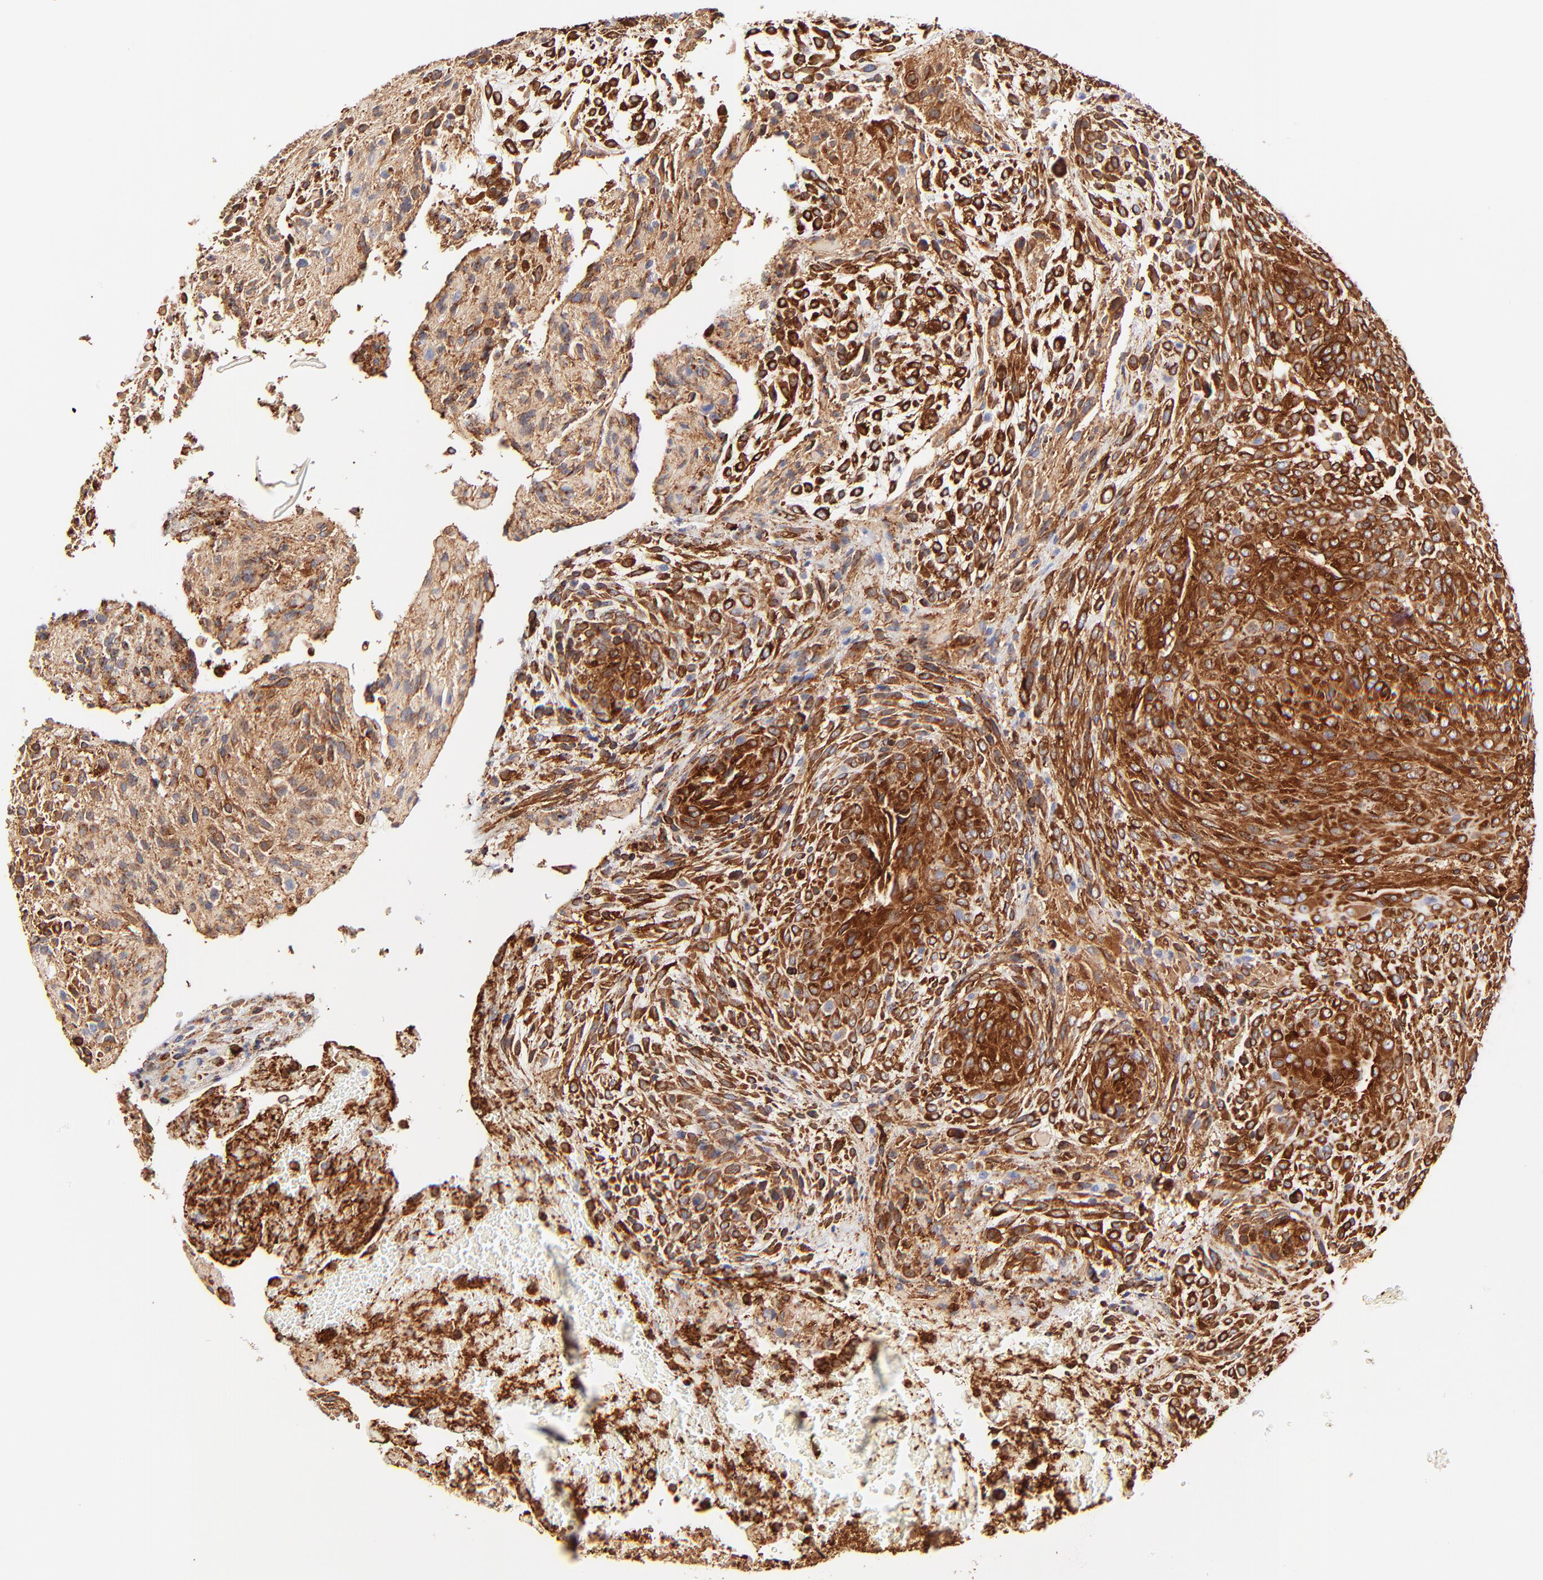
{"staining": {"intensity": "strong", "quantity": ">75%", "location": "cytoplasmic/membranous"}, "tissue": "glioma", "cell_type": "Tumor cells", "image_type": "cancer", "snomed": [{"axis": "morphology", "description": "Glioma, malignant, High grade"}, {"axis": "topography", "description": "Cerebral cortex"}], "caption": "Glioma stained with immunohistochemistry (IHC) demonstrates strong cytoplasmic/membranous positivity in about >75% of tumor cells.", "gene": "FLNA", "patient": {"sex": "female", "age": 55}}